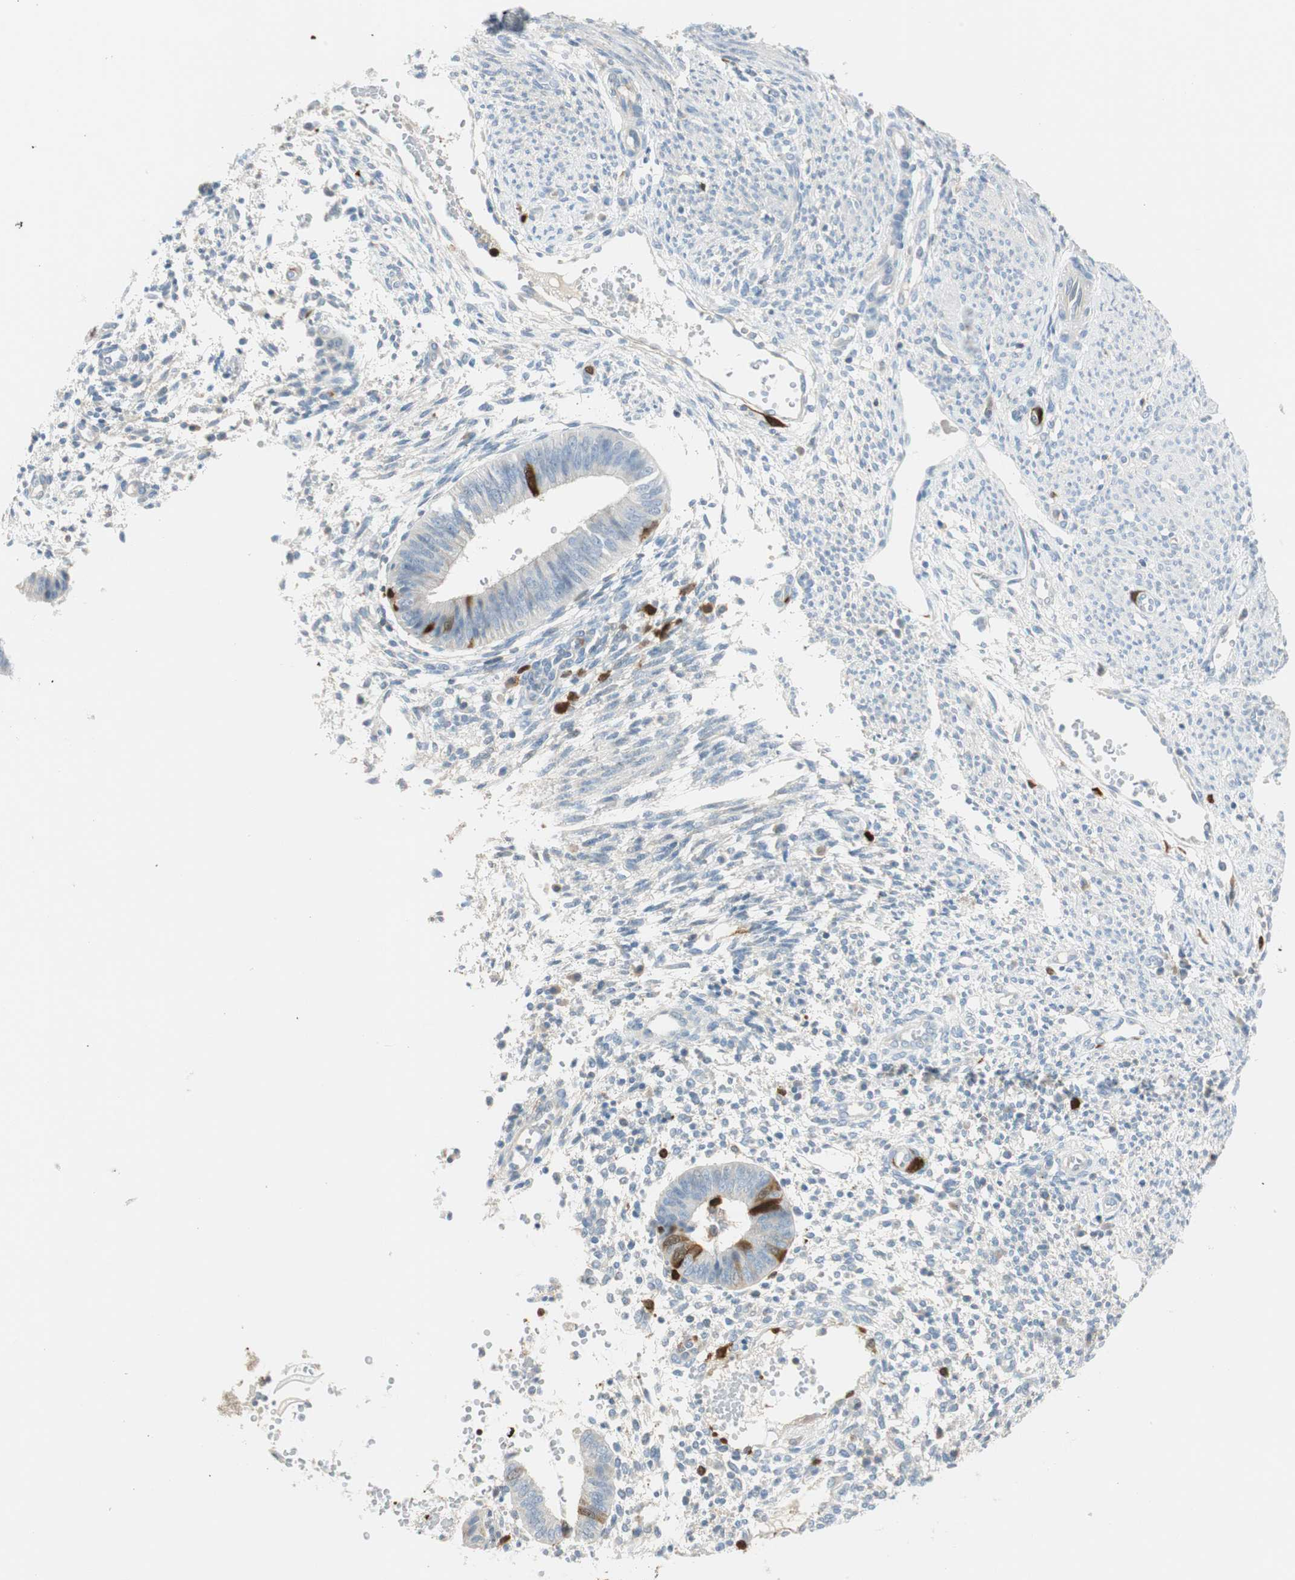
{"staining": {"intensity": "negative", "quantity": "none", "location": "none"}, "tissue": "endometrium", "cell_type": "Cells in endometrial stroma", "image_type": "normal", "snomed": [{"axis": "morphology", "description": "Normal tissue, NOS"}, {"axis": "topography", "description": "Endometrium"}], "caption": "This histopathology image is of normal endometrium stained with immunohistochemistry to label a protein in brown with the nuclei are counter-stained blue. There is no expression in cells in endometrial stroma.", "gene": "PTTG1", "patient": {"sex": "female", "age": 35}}